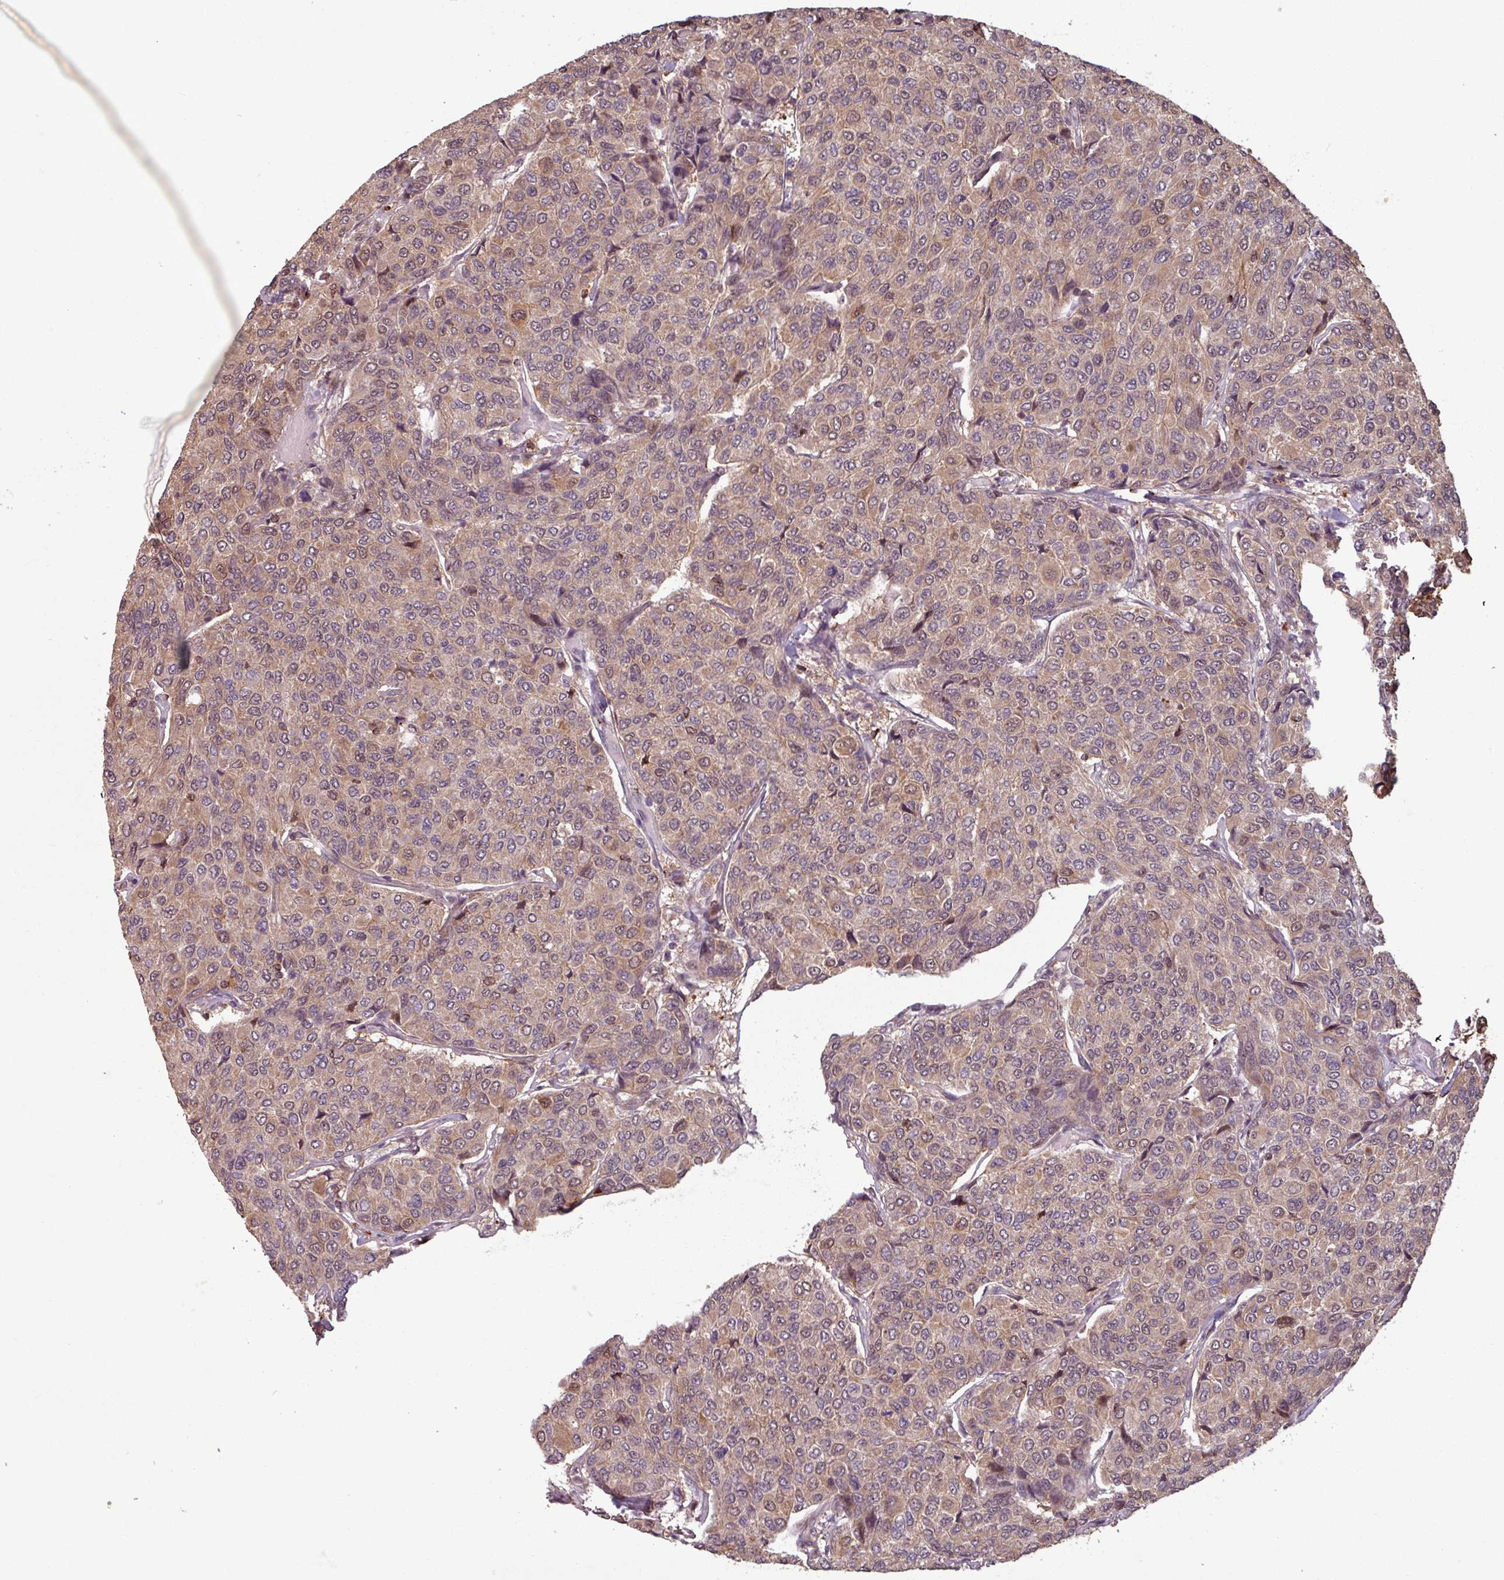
{"staining": {"intensity": "moderate", "quantity": ">75%", "location": "cytoplasmic/membranous,nuclear"}, "tissue": "breast cancer", "cell_type": "Tumor cells", "image_type": "cancer", "snomed": [{"axis": "morphology", "description": "Duct carcinoma"}, {"axis": "topography", "description": "Breast"}], "caption": "Breast cancer stained with immunohistochemistry demonstrates moderate cytoplasmic/membranous and nuclear staining in about >75% of tumor cells. The protein of interest is stained brown, and the nuclei are stained in blue (DAB IHC with brightfield microscopy, high magnification).", "gene": "OR6B1", "patient": {"sex": "female", "age": 55}}